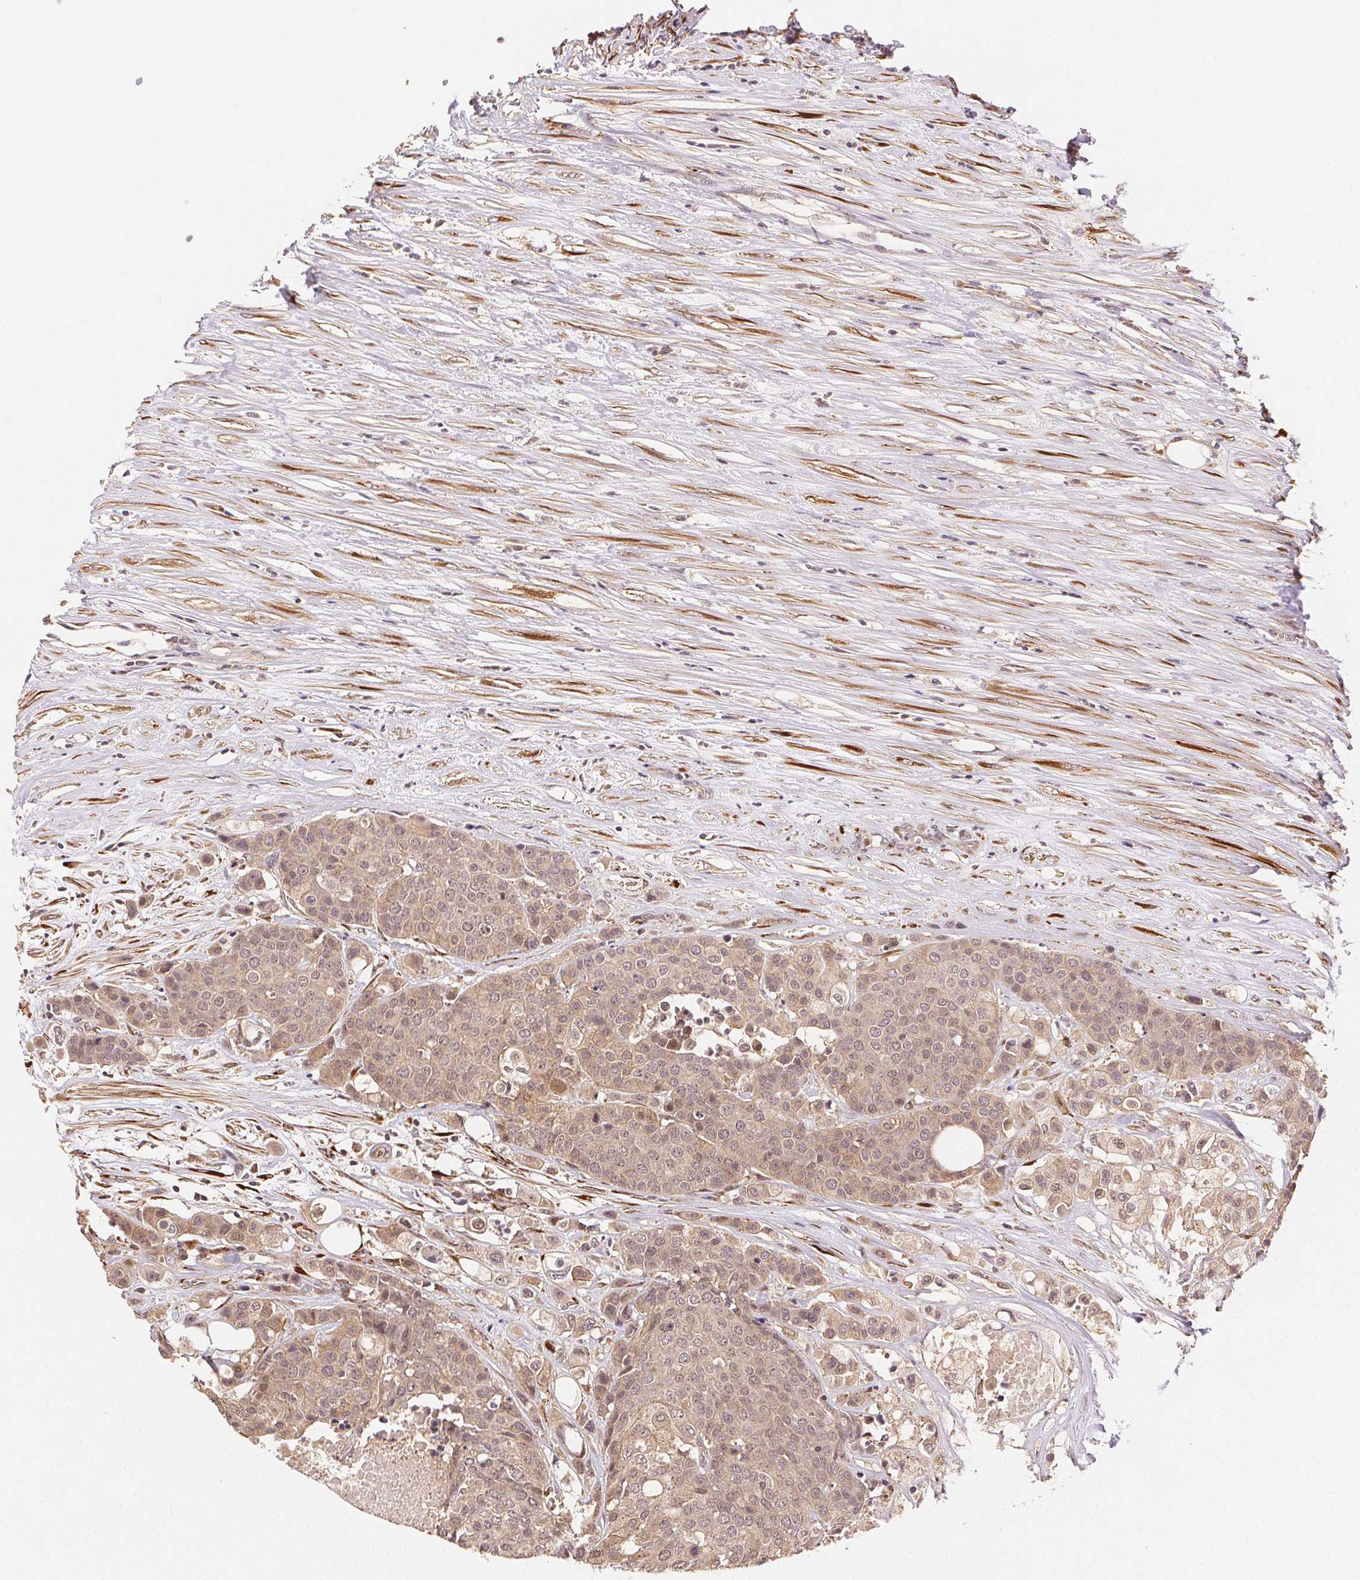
{"staining": {"intensity": "weak", "quantity": ">75%", "location": "cytoplasmic/membranous,nuclear"}, "tissue": "carcinoid", "cell_type": "Tumor cells", "image_type": "cancer", "snomed": [{"axis": "morphology", "description": "Carcinoid, malignant, NOS"}, {"axis": "topography", "description": "Colon"}], "caption": "Immunohistochemical staining of carcinoid (malignant) exhibits low levels of weak cytoplasmic/membranous and nuclear expression in approximately >75% of tumor cells.", "gene": "KLHL15", "patient": {"sex": "male", "age": 81}}